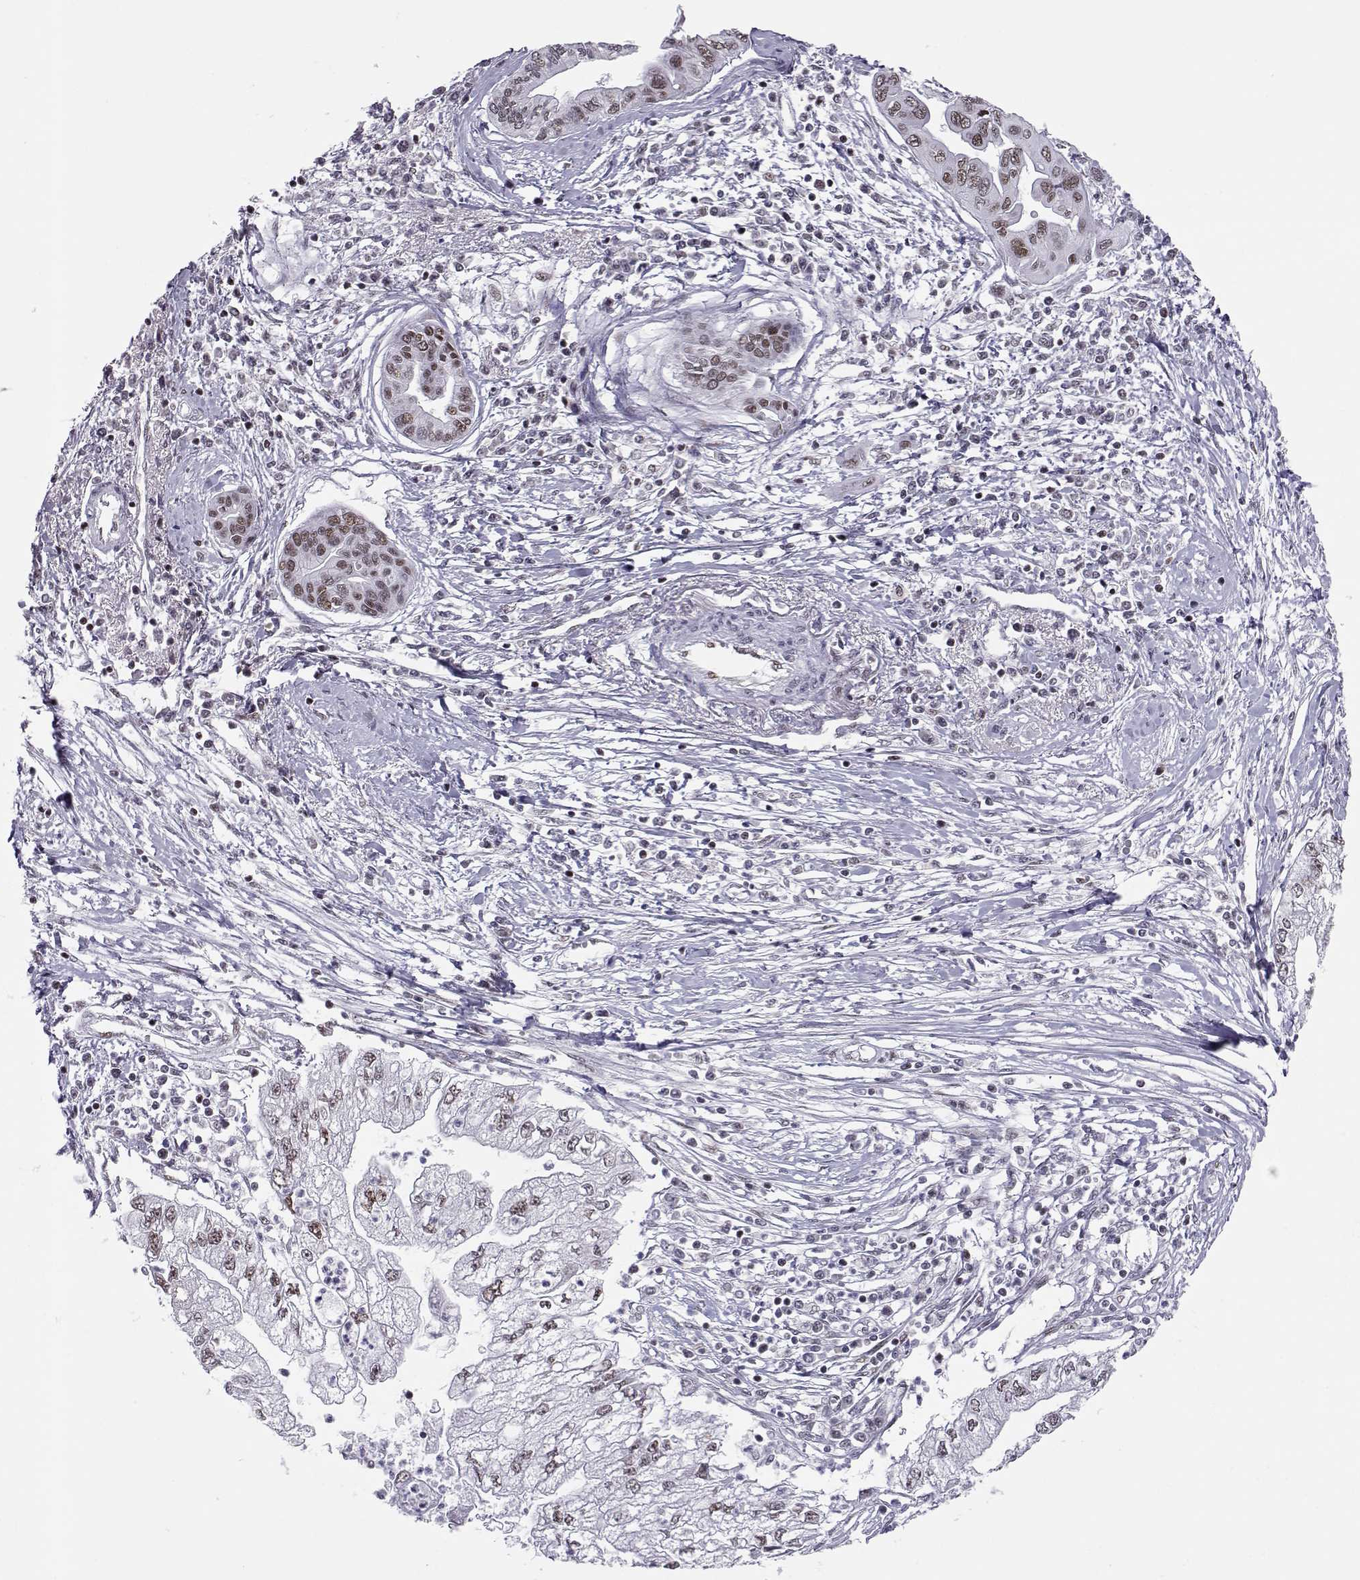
{"staining": {"intensity": "weak", "quantity": "<25%", "location": "nuclear"}, "tissue": "pancreatic cancer", "cell_type": "Tumor cells", "image_type": "cancer", "snomed": [{"axis": "morphology", "description": "Adenocarcinoma, NOS"}, {"axis": "topography", "description": "Pancreas"}], "caption": "The micrograph demonstrates no significant expression in tumor cells of pancreatic adenocarcinoma.", "gene": "SIX6", "patient": {"sex": "male", "age": 70}}